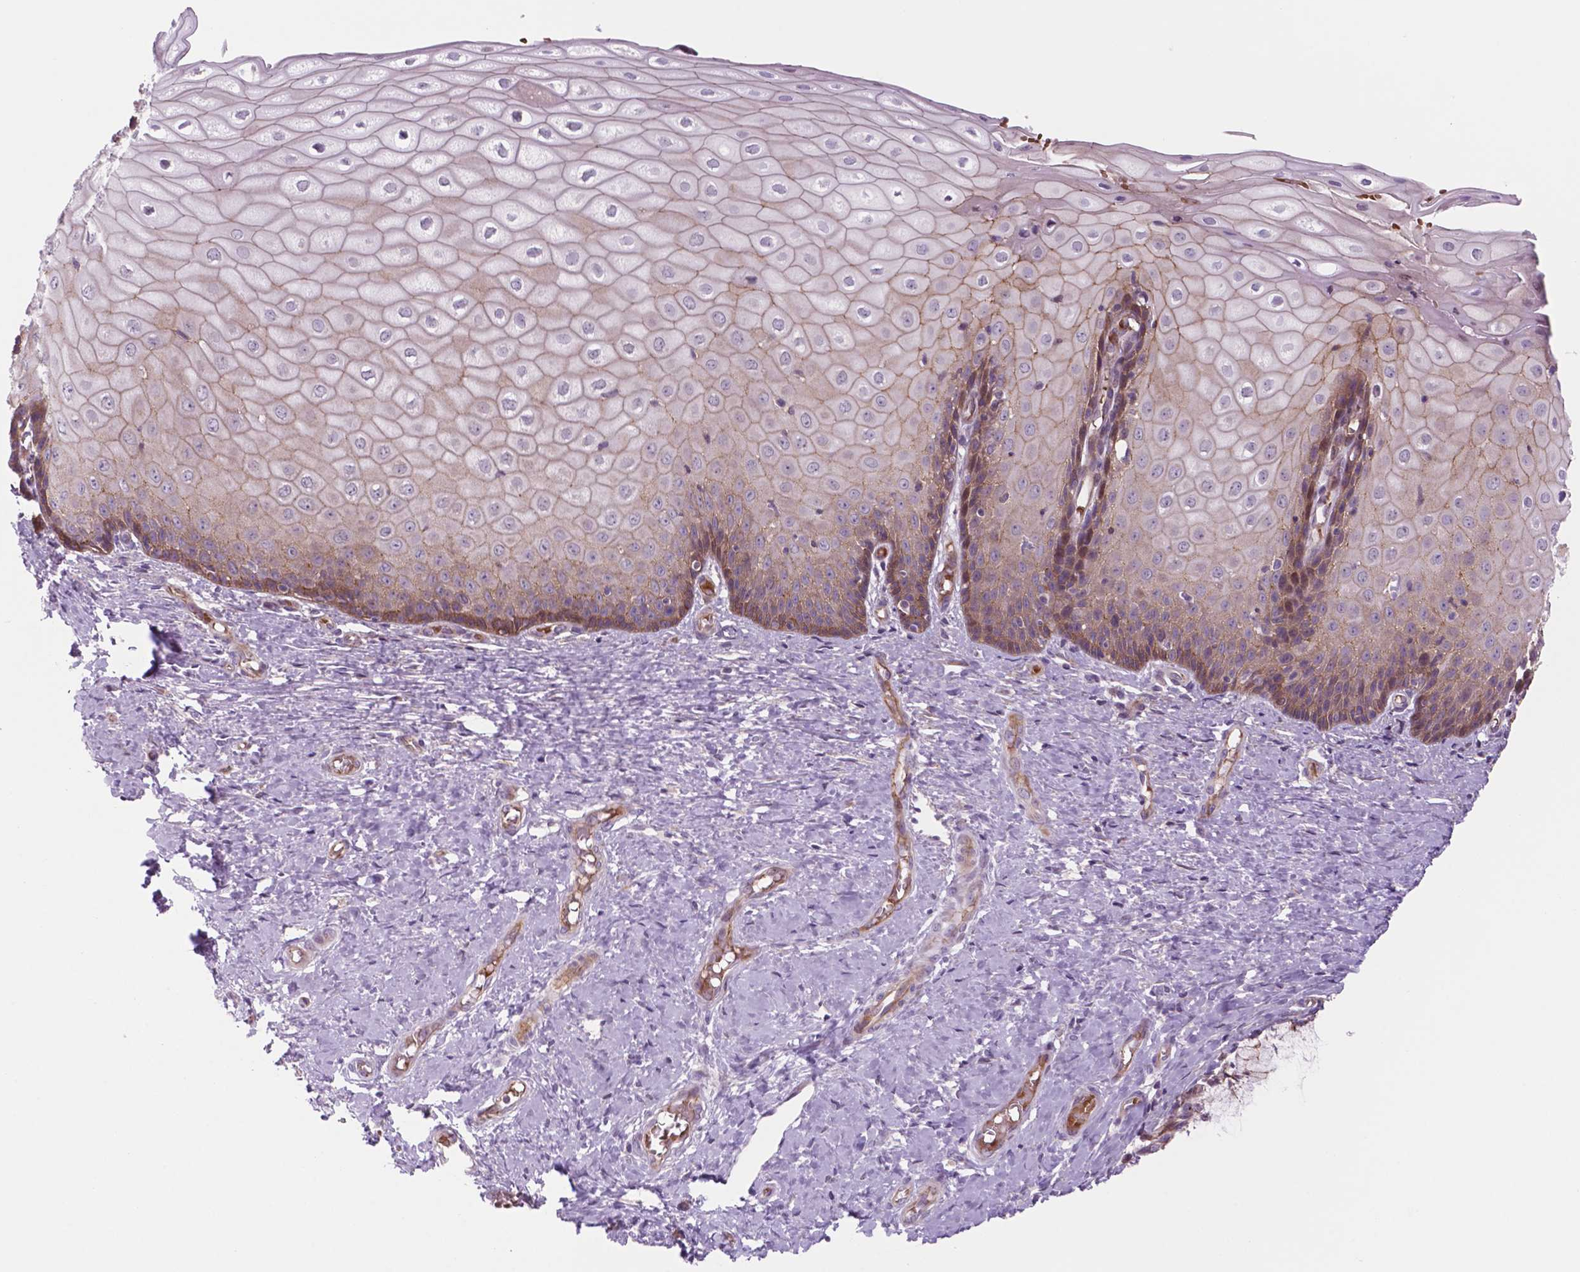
{"staining": {"intensity": "moderate", "quantity": ">75%", "location": "cytoplasmic/membranous"}, "tissue": "cervix", "cell_type": "Glandular cells", "image_type": "normal", "snomed": [{"axis": "morphology", "description": "Normal tissue, NOS"}, {"axis": "topography", "description": "Cervix"}], "caption": "Glandular cells display moderate cytoplasmic/membranous expression in approximately >75% of cells in unremarkable cervix. (DAB (3,3'-diaminobenzidine) IHC, brown staining for protein, blue staining for nuclei).", "gene": "RND3", "patient": {"sex": "female", "age": 37}}